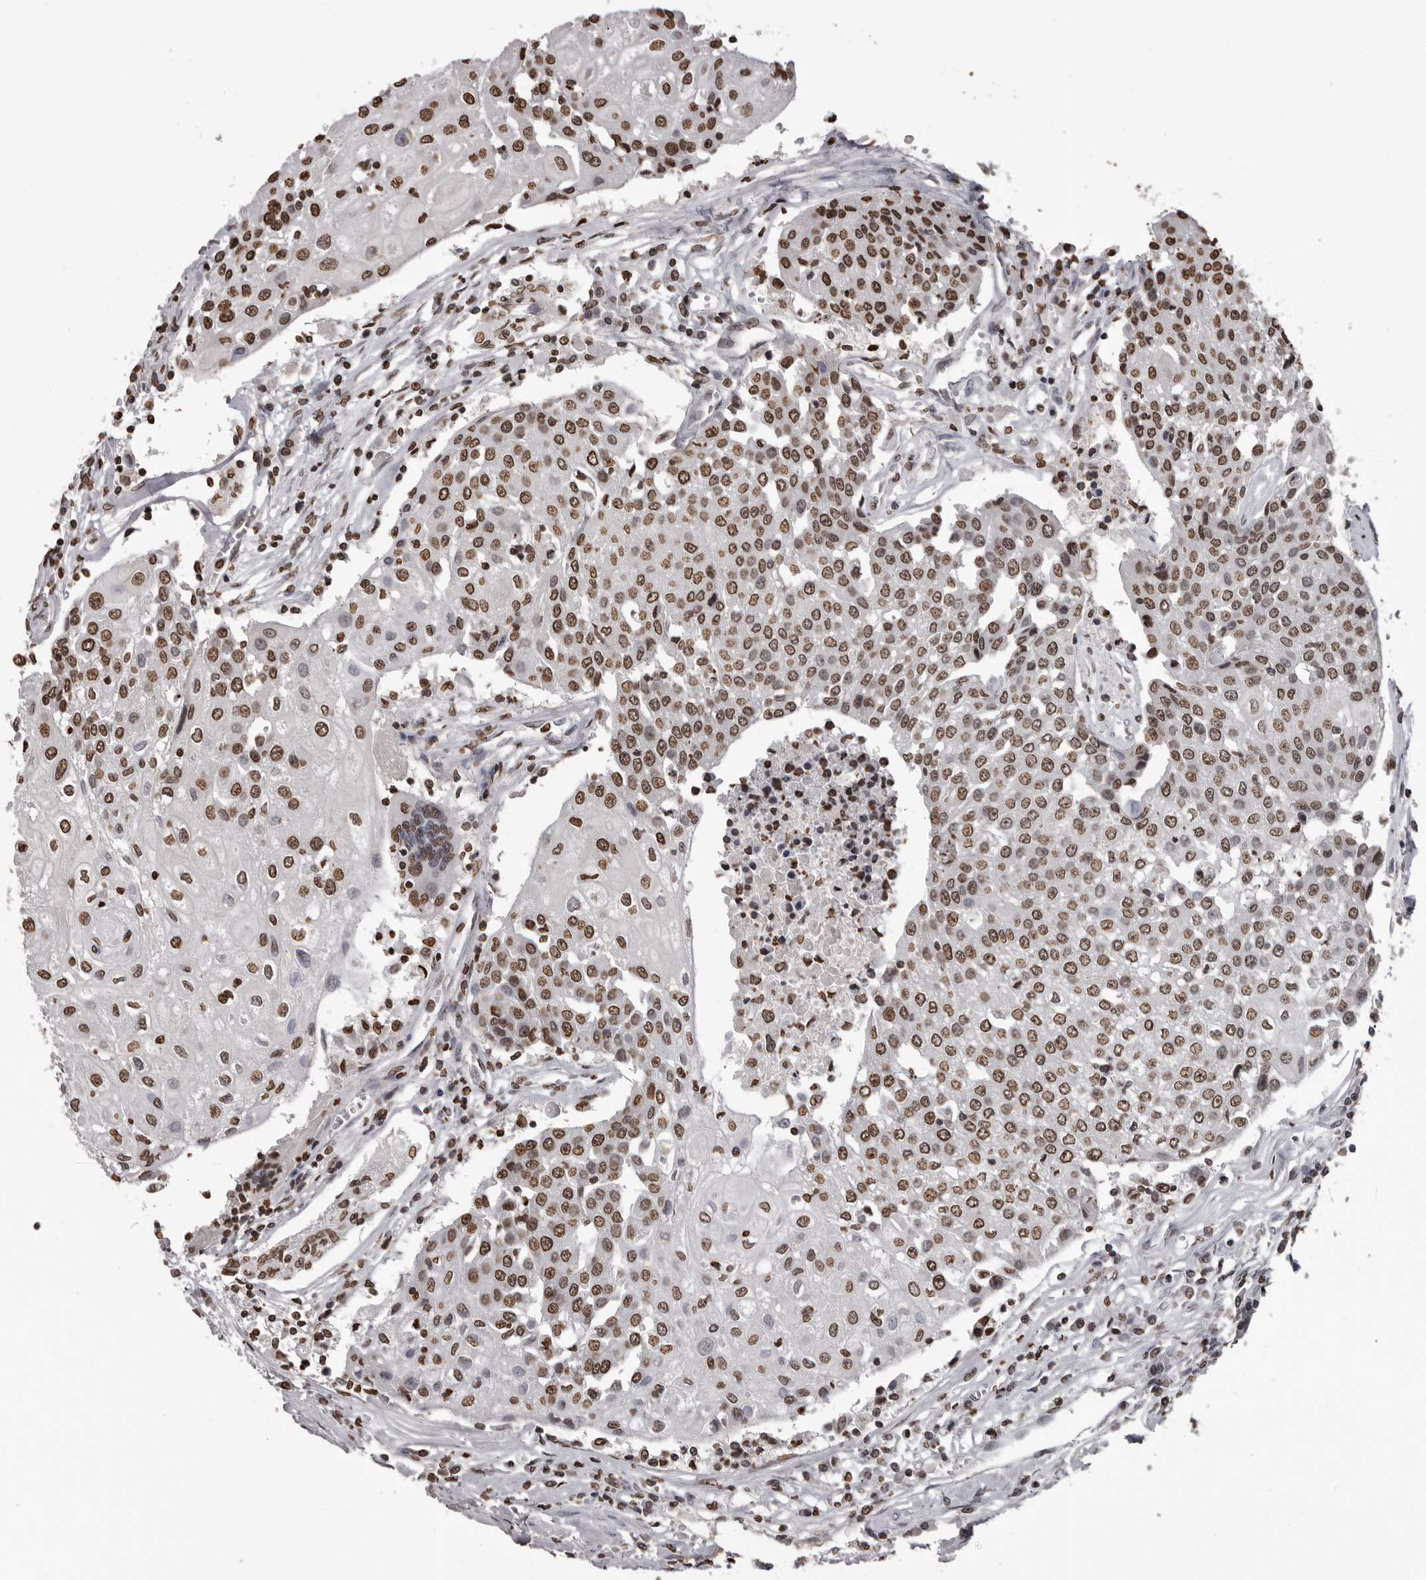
{"staining": {"intensity": "strong", "quantity": ">75%", "location": "nuclear"}, "tissue": "urothelial cancer", "cell_type": "Tumor cells", "image_type": "cancer", "snomed": [{"axis": "morphology", "description": "Urothelial carcinoma, High grade"}, {"axis": "topography", "description": "Urinary bladder"}], "caption": "A brown stain labels strong nuclear staining of a protein in urothelial cancer tumor cells.", "gene": "AHR", "patient": {"sex": "female", "age": 85}}